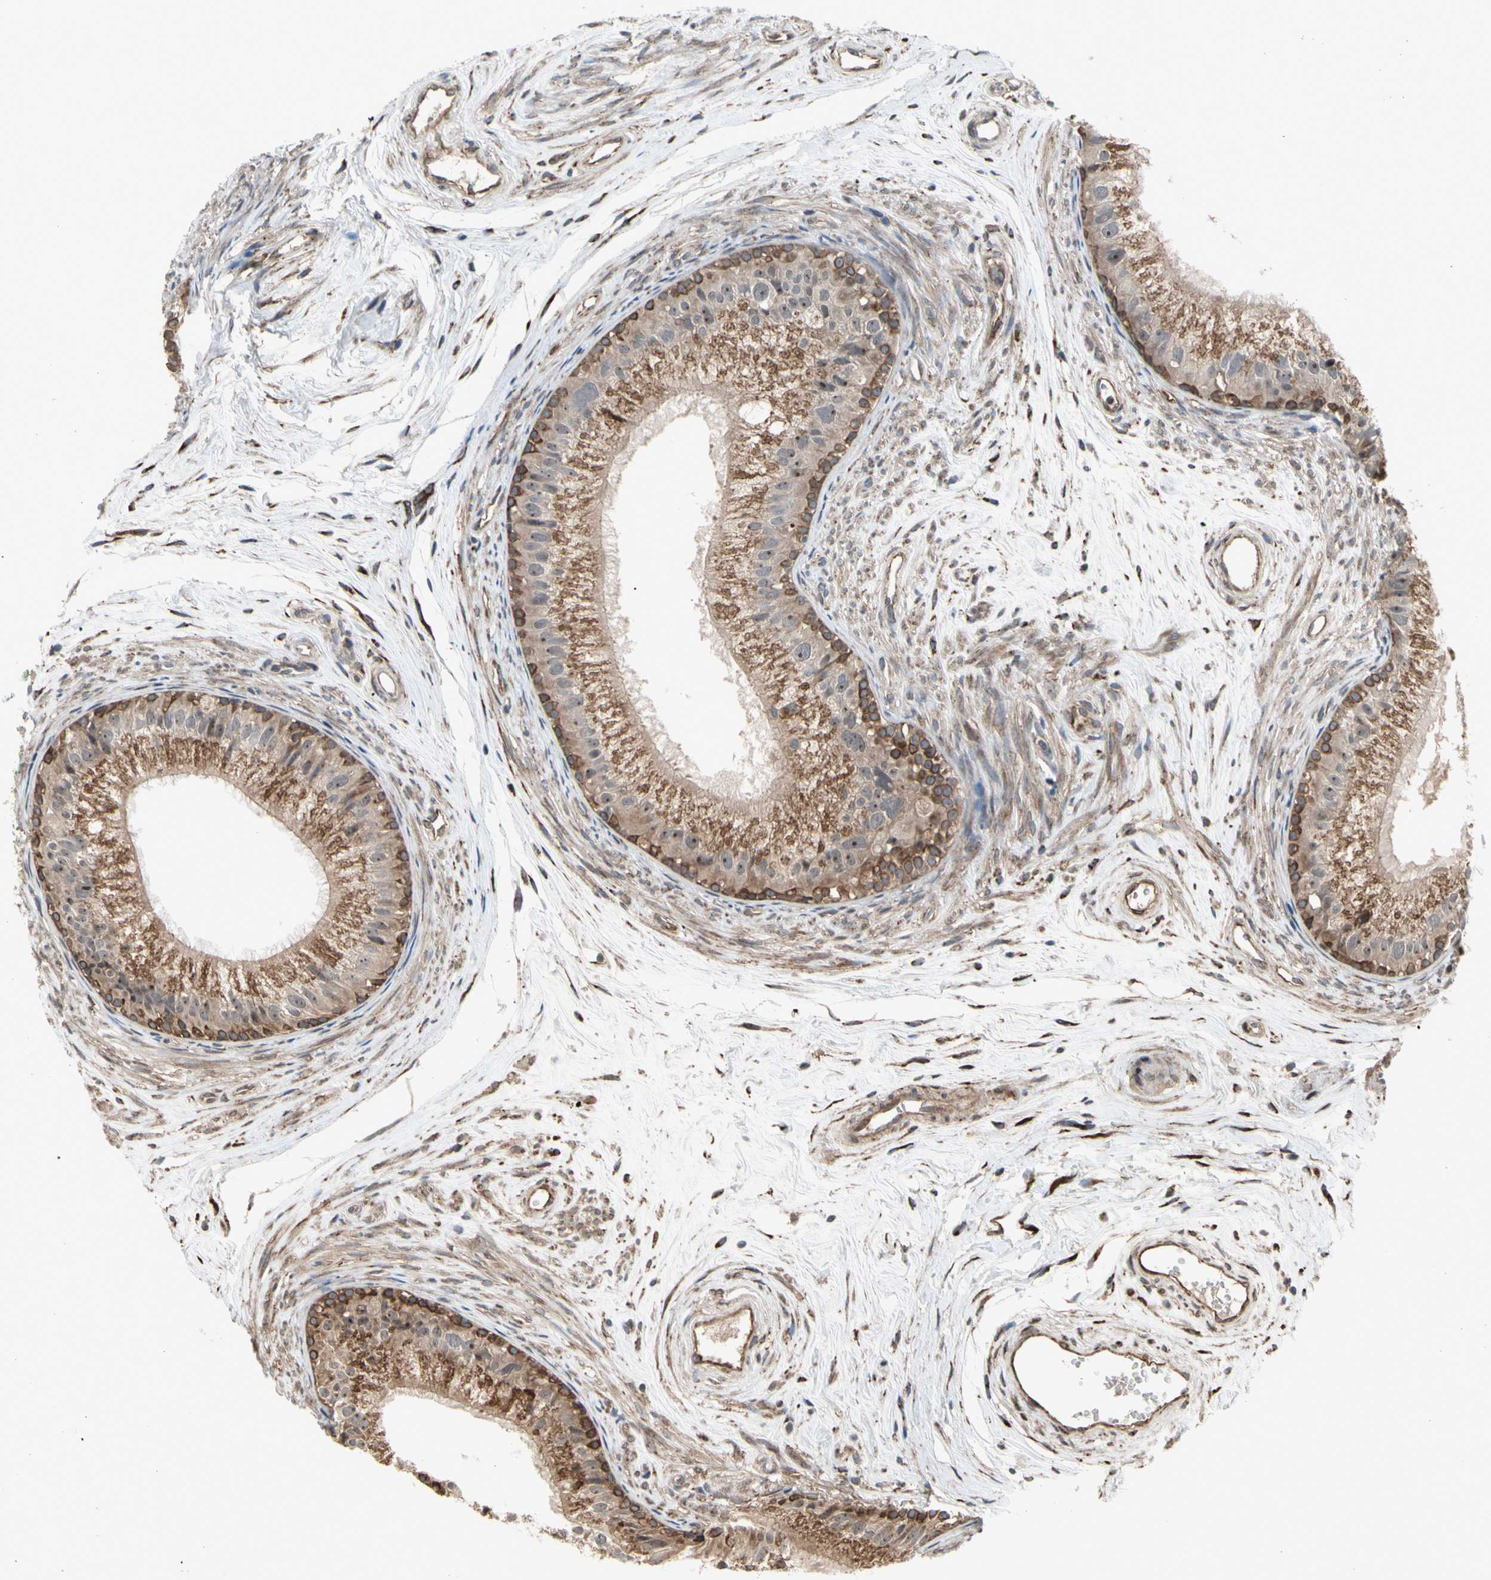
{"staining": {"intensity": "strong", "quantity": ">75%", "location": "cytoplasmic/membranous"}, "tissue": "epididymis", "cell_type": "Glandular cells", "image_type": "normal", "snomed": [{"axis": "morphology", "description": "Normal tissue, NOS"}, {"axis": "topography", "description": "Epididymis"}], "caption": "Strong cytoplasmic/membranous expression is appreciated in about >75% of glandular cells in normal epididymis.", "gene": "SLC39A9", "patient": {"sex": "male", "age": 56}}